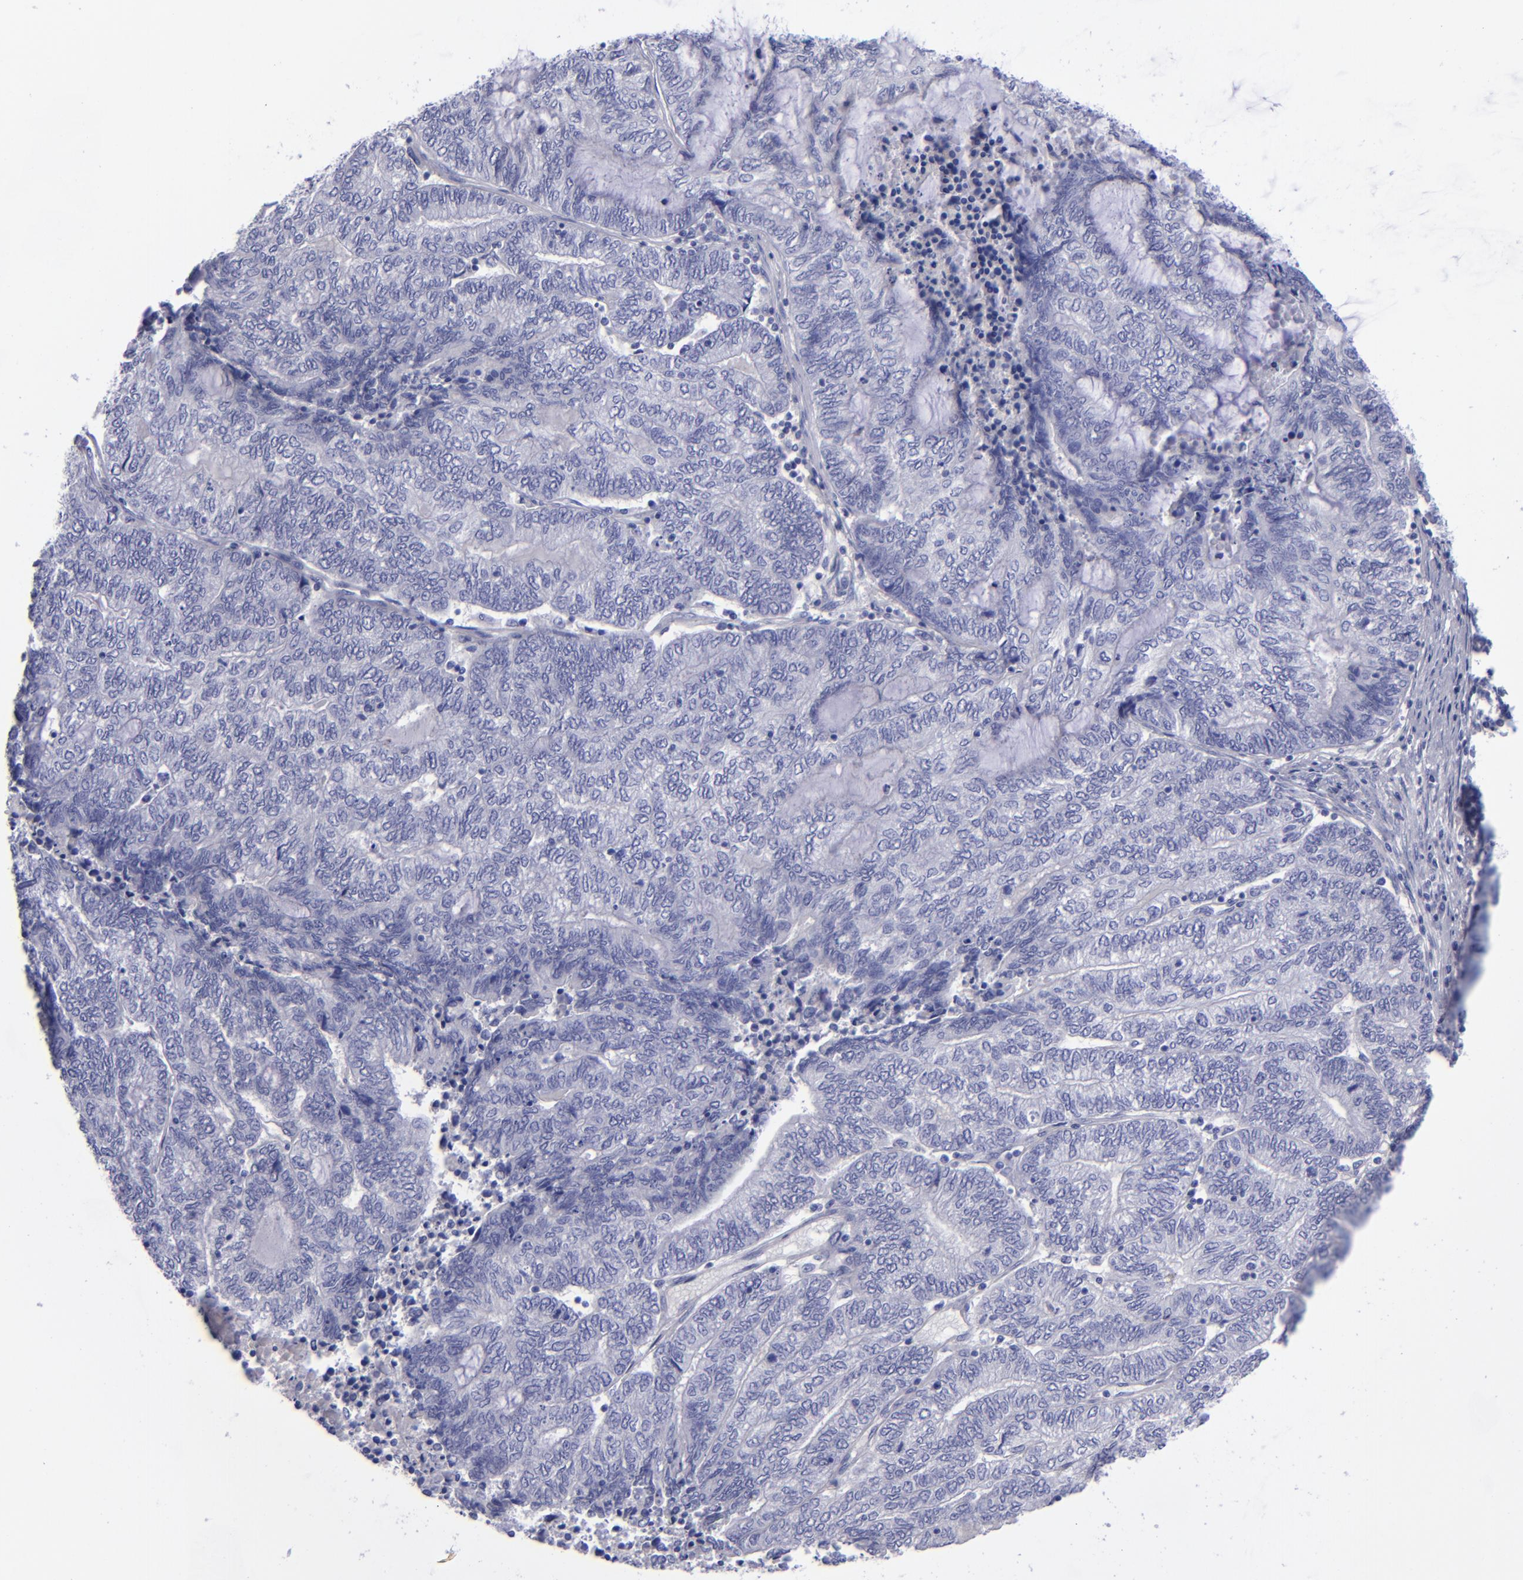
{"staining": {"intensity": "negative", "quantity": "none", "location": "none"}, "tissue": "endometrial cancer", "cell_type": "Tumor cells", "image_type": "cancer", "snomed": [{"axis": "morphology", "description": "Adenocarcinoma, NOS"}, {"axis": "topography", "description": "Uterus"}, {"axis": "topography", "description": "Endometrium"}], "caption": "Endometrial cancer was stained to show a protein in brown. There is no significant staining in tumor cells. Nuclei are stained in blue.", "gene": "CD22", "patient": {"sex": "female", "age": 70}}